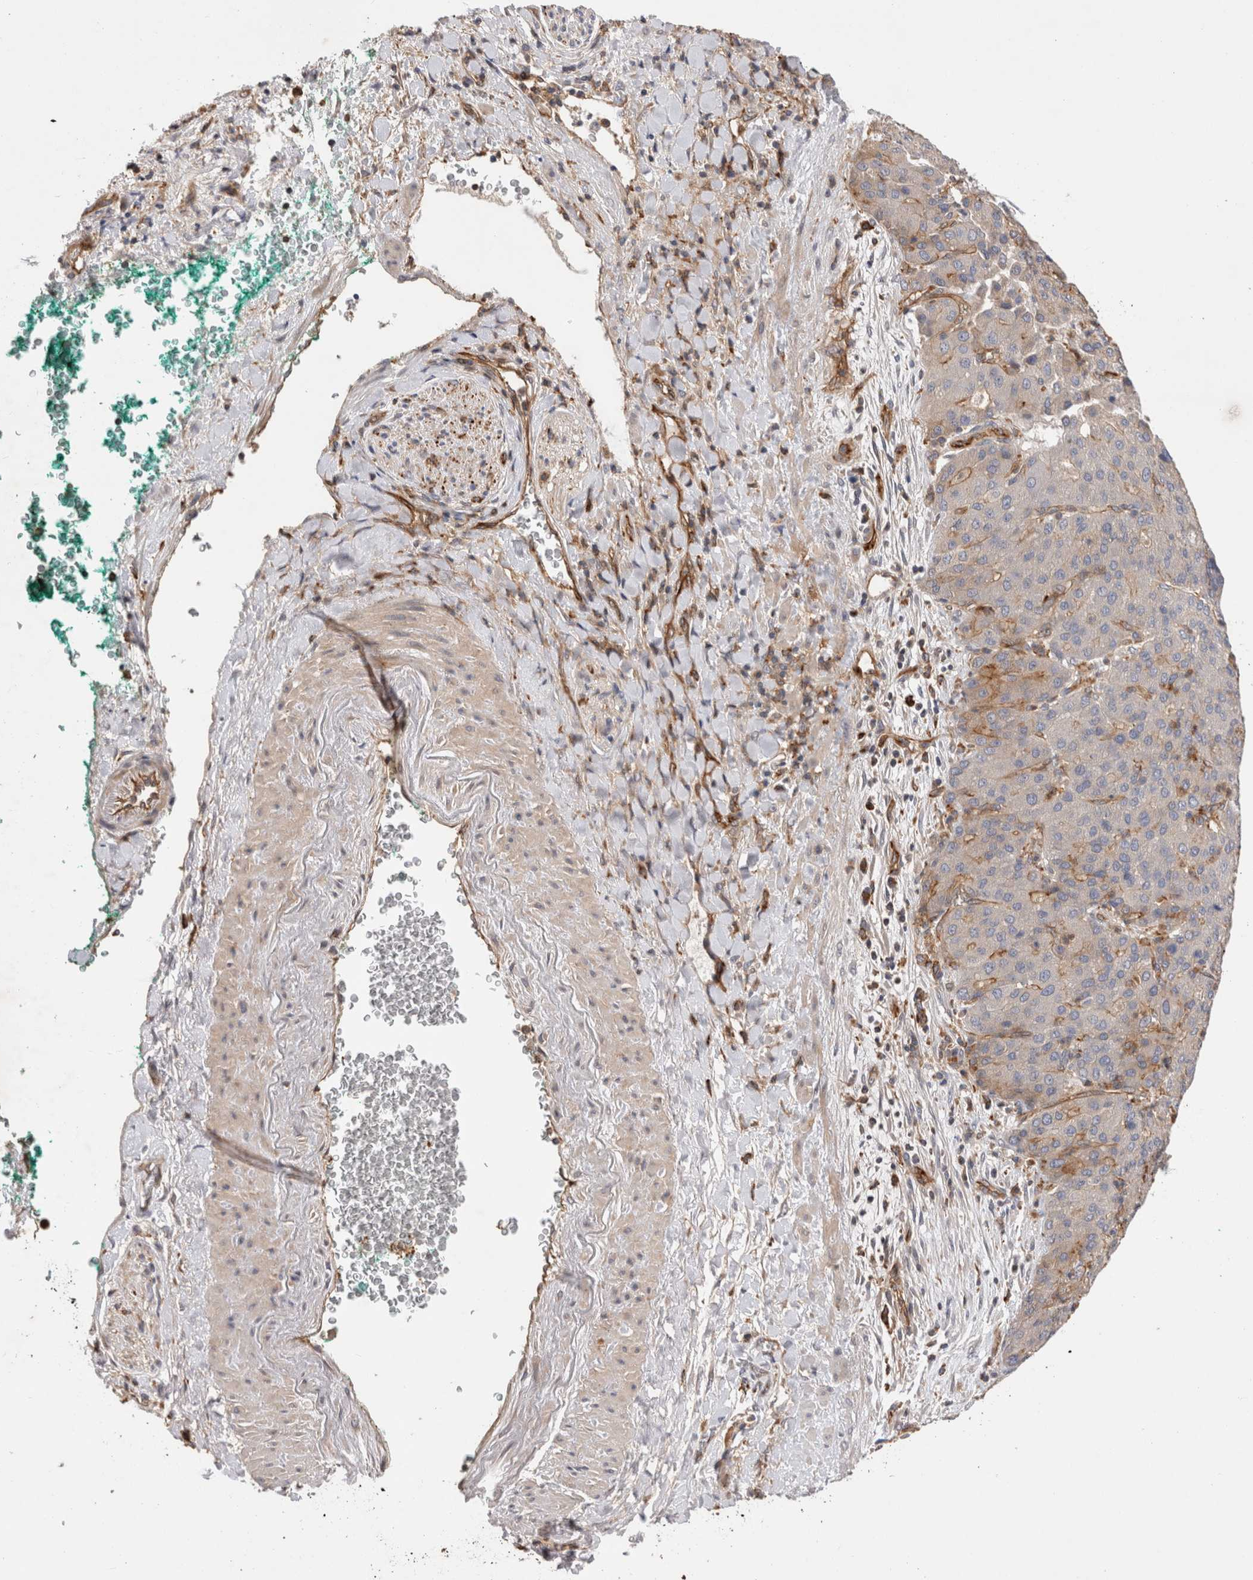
{"staining": {"intensity": "moderate", "quantity": "<25%", "location": "cytoplasmic/membranous"}, "tissue": "liver cancer", "cell_type": "Tumor cells", "image_type": "cancer", "snomed": [{"axis": "morphology", "description": "Carcinoma, Hepatocellular, NOS"}, {"axis": "topography", "description": "Liver"}], "caption": "A low amount of moderate cytoplasmic/membranous expression is present in approximately <25% of tumor cells in liver cancer tissue.", "gene": "BNIP2", "patient": {"sex": "male", "age": 65}}